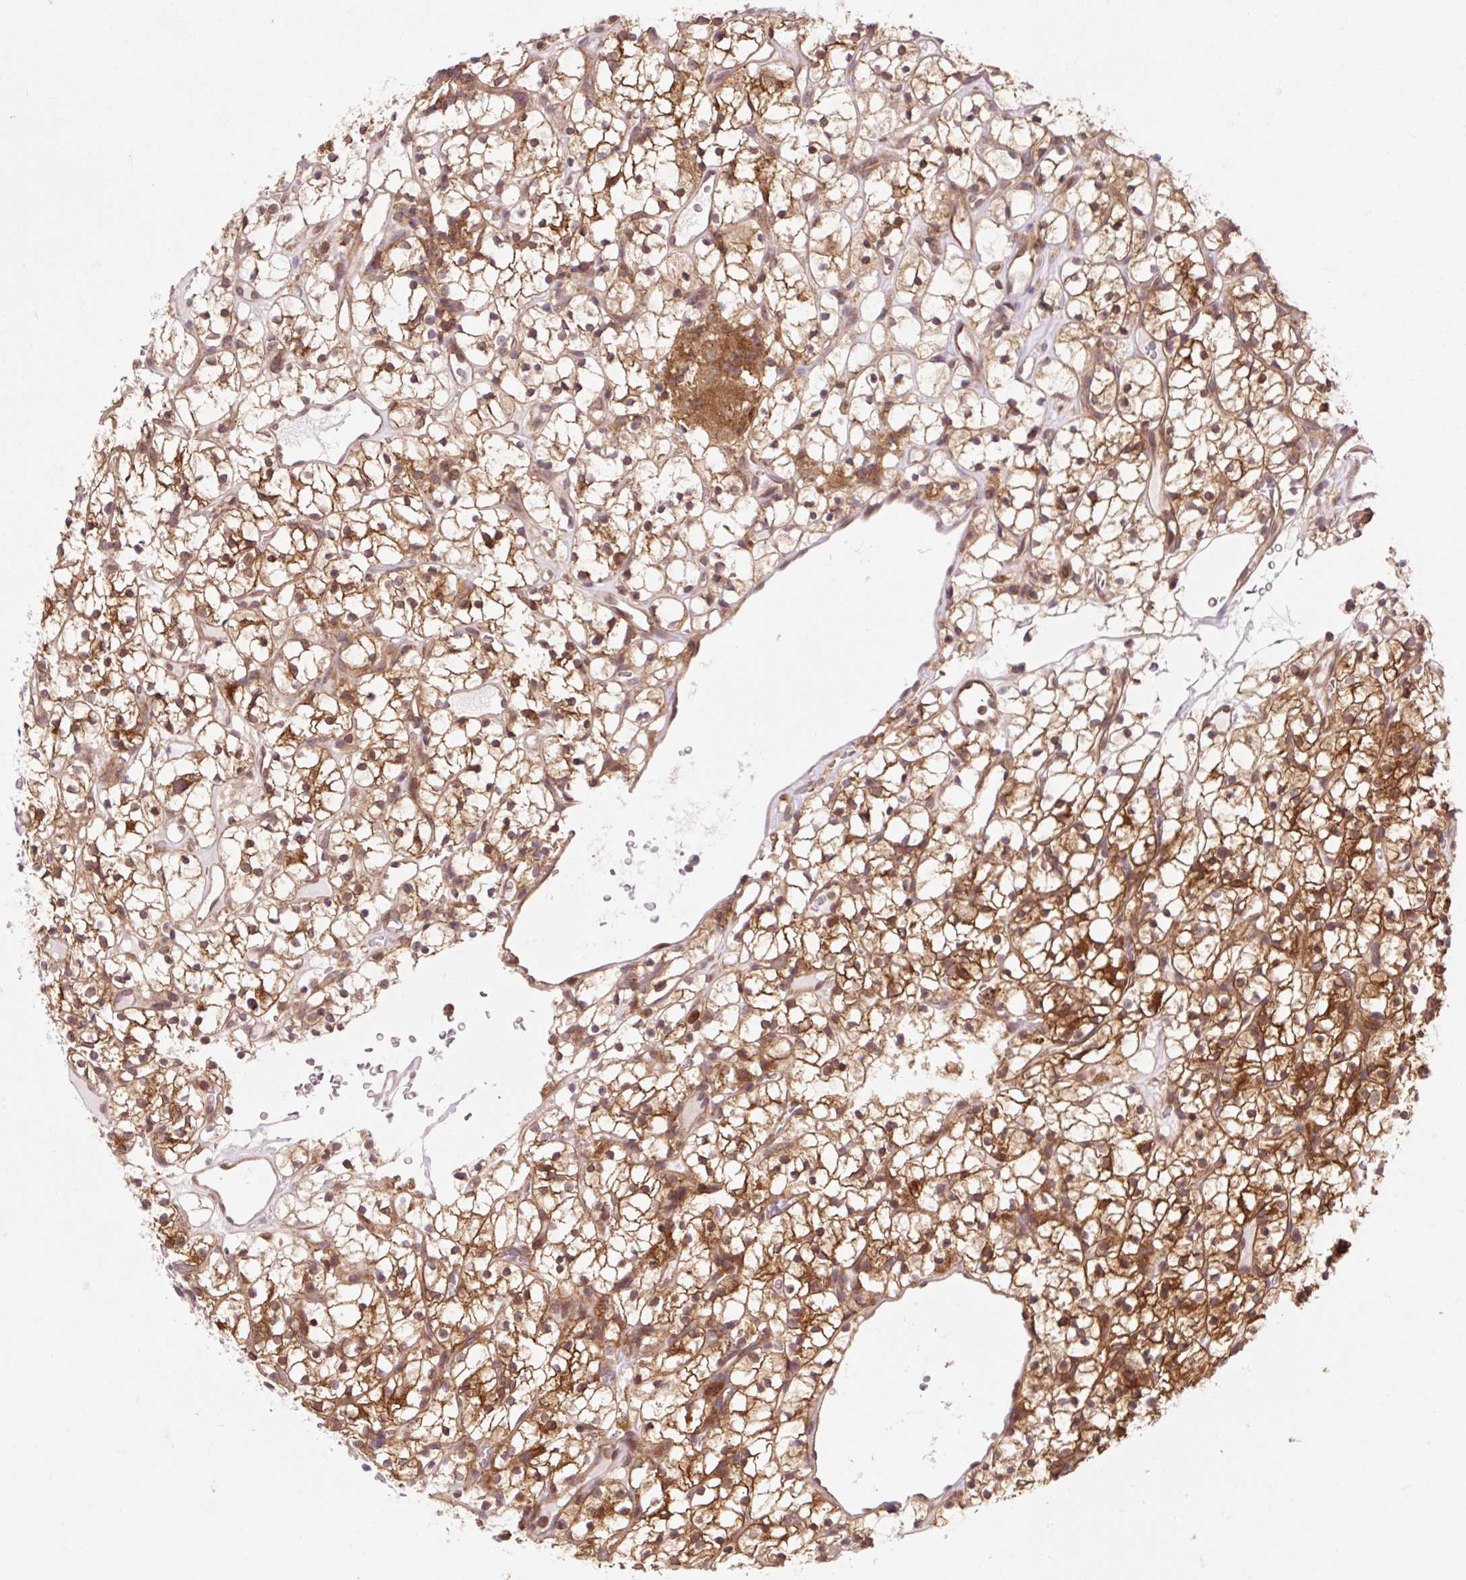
{"staining": {"intensity": "strong", "quantity": ">75%", "location": "cytoplasmic/membranous,nuclear"}, "tissue": "renal cancer", "cell_type": "Tumor cells", "image_type": "cancer", "snomed": [{"axis": "morphology", "description": "Adenocarcinoma, NOS"}, {"axis": "topography", "description": "Kidney"}], "caption": "This is a photomicrograph of immunohistochemistry staining of adenocarcinoma (renal), which shows strong positivity in the cytoplasmic/membranous and nuclear of tumor cells.", "gene": "VPS4A", "patient": {"sex": "female", "age": 64}}